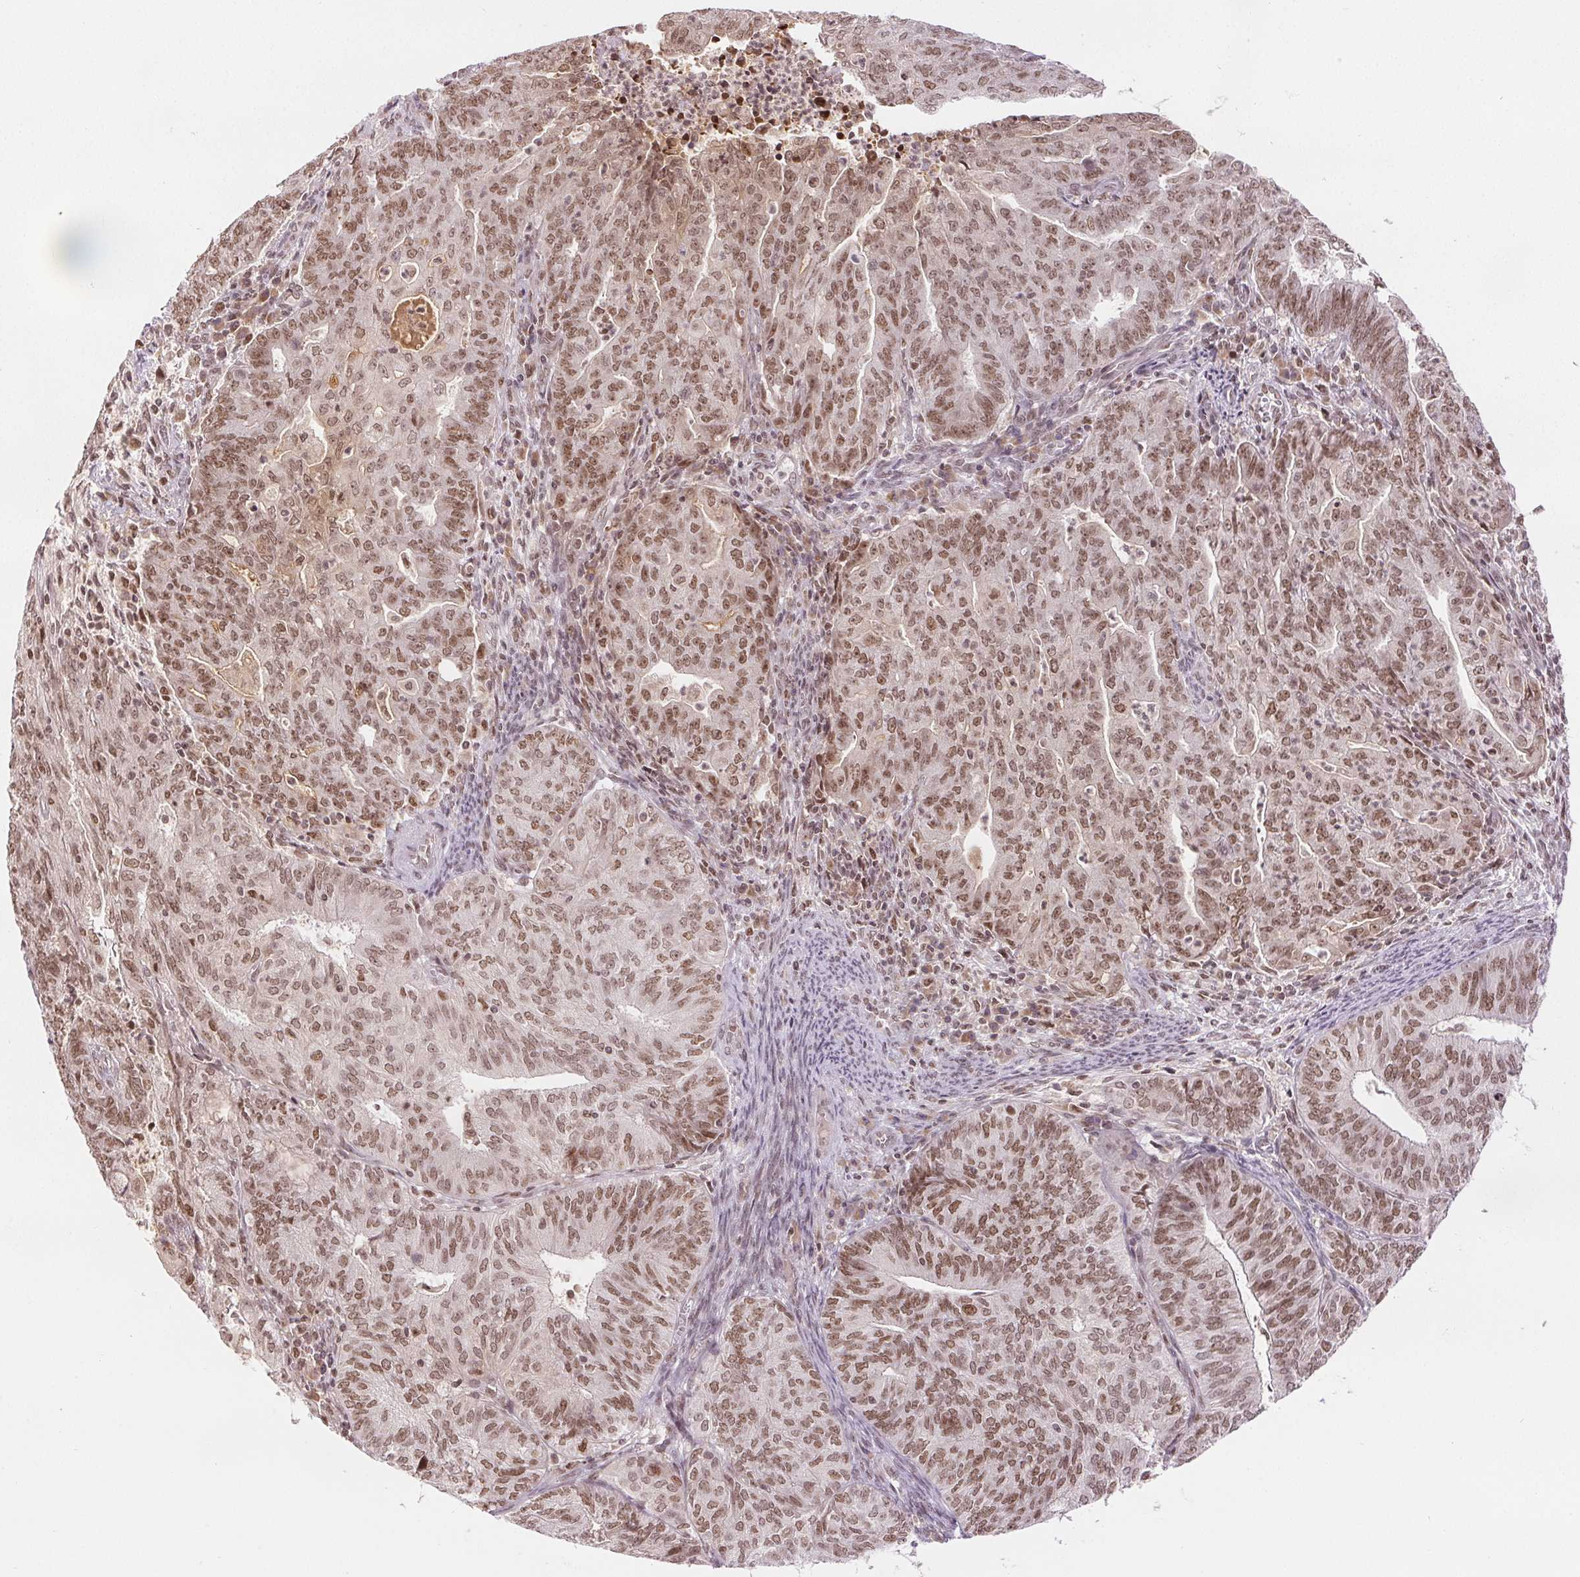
{"staining": {"intensity": "moderate", "quantity": ">75%", "location": "nuclear"}, "tissue": "endometrial cancer", "cell_type": "Tumor cells", "image_type": "cancer", "snomed": [{"axis": "morphology", "description": "Adenocarcinoma, NOS"}, {"axis": "topography", "description": "Endometrium"}], "caption": "Endometrial cancer (adenocarcinoma) stained with IHC displays moderate nuclear staining in about >75% of tumor cells.", "gene": "DEK", "patient": {"sex": "female", "age": 82}}